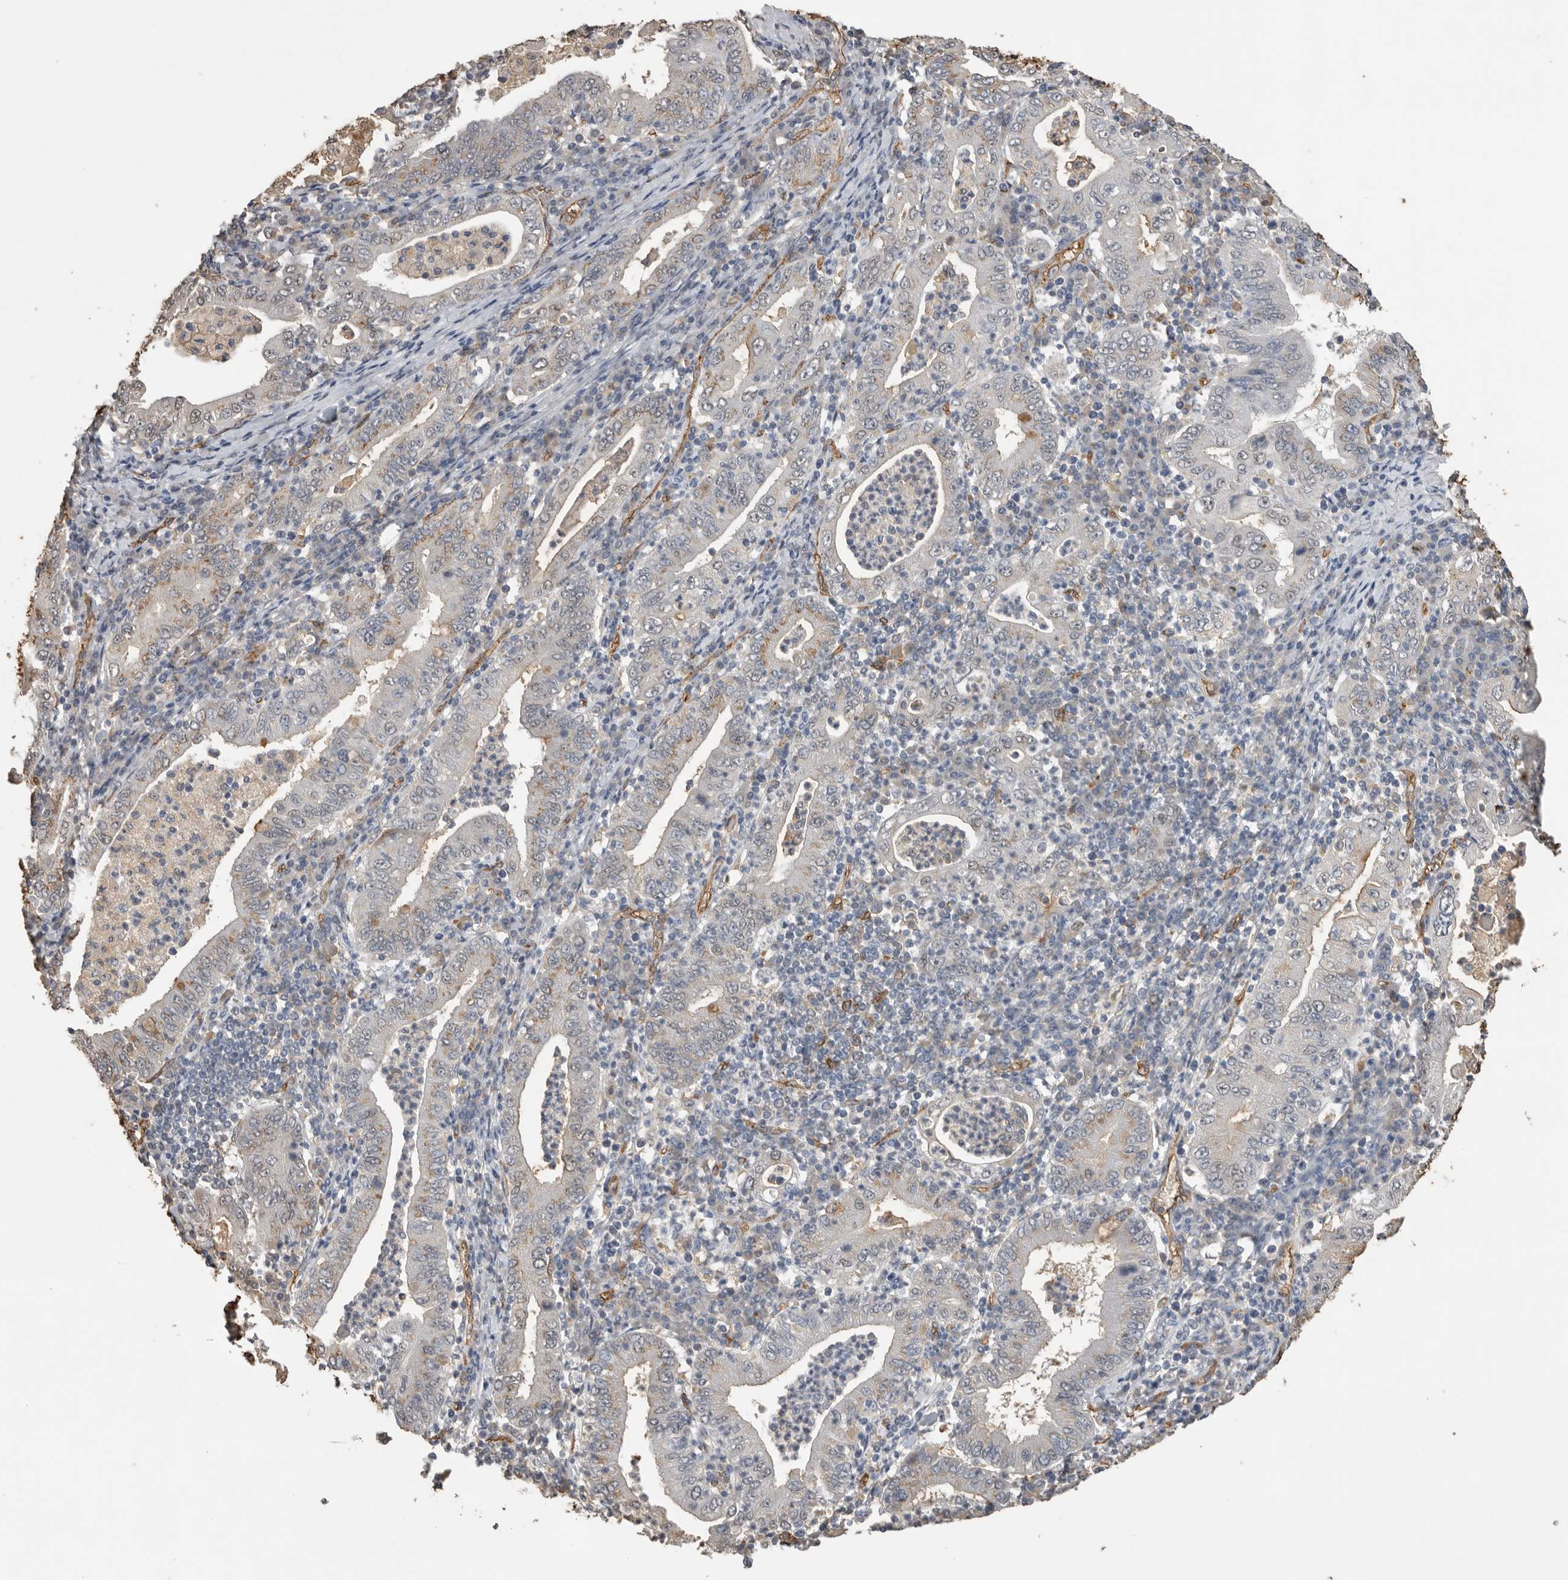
{"staining": {"intensity": "negative", "quantity": "none", "location": "none"}, "tissue": "stomach cancer", "cell_type": "Tumor cells", "image_type": "cancer", "snomed": [{"axis": "morphology", "description": "Normal tissue, NOS"}, {"axis": "morphology", "description": "Adenocarcinoma, NOS"}, {"axis": "topography", "description": "Esophagus"}, {"axis": "topography", "description": "Stomach, upper"}, {"axis": "topography", "description": "Peripheral nerve tissue"}], "caption": "Micrograph shows no significant protein expression in tumor cells of stomach cancer.", "gene": "IL27", "patient": {"sex": "male", "age": 62}}